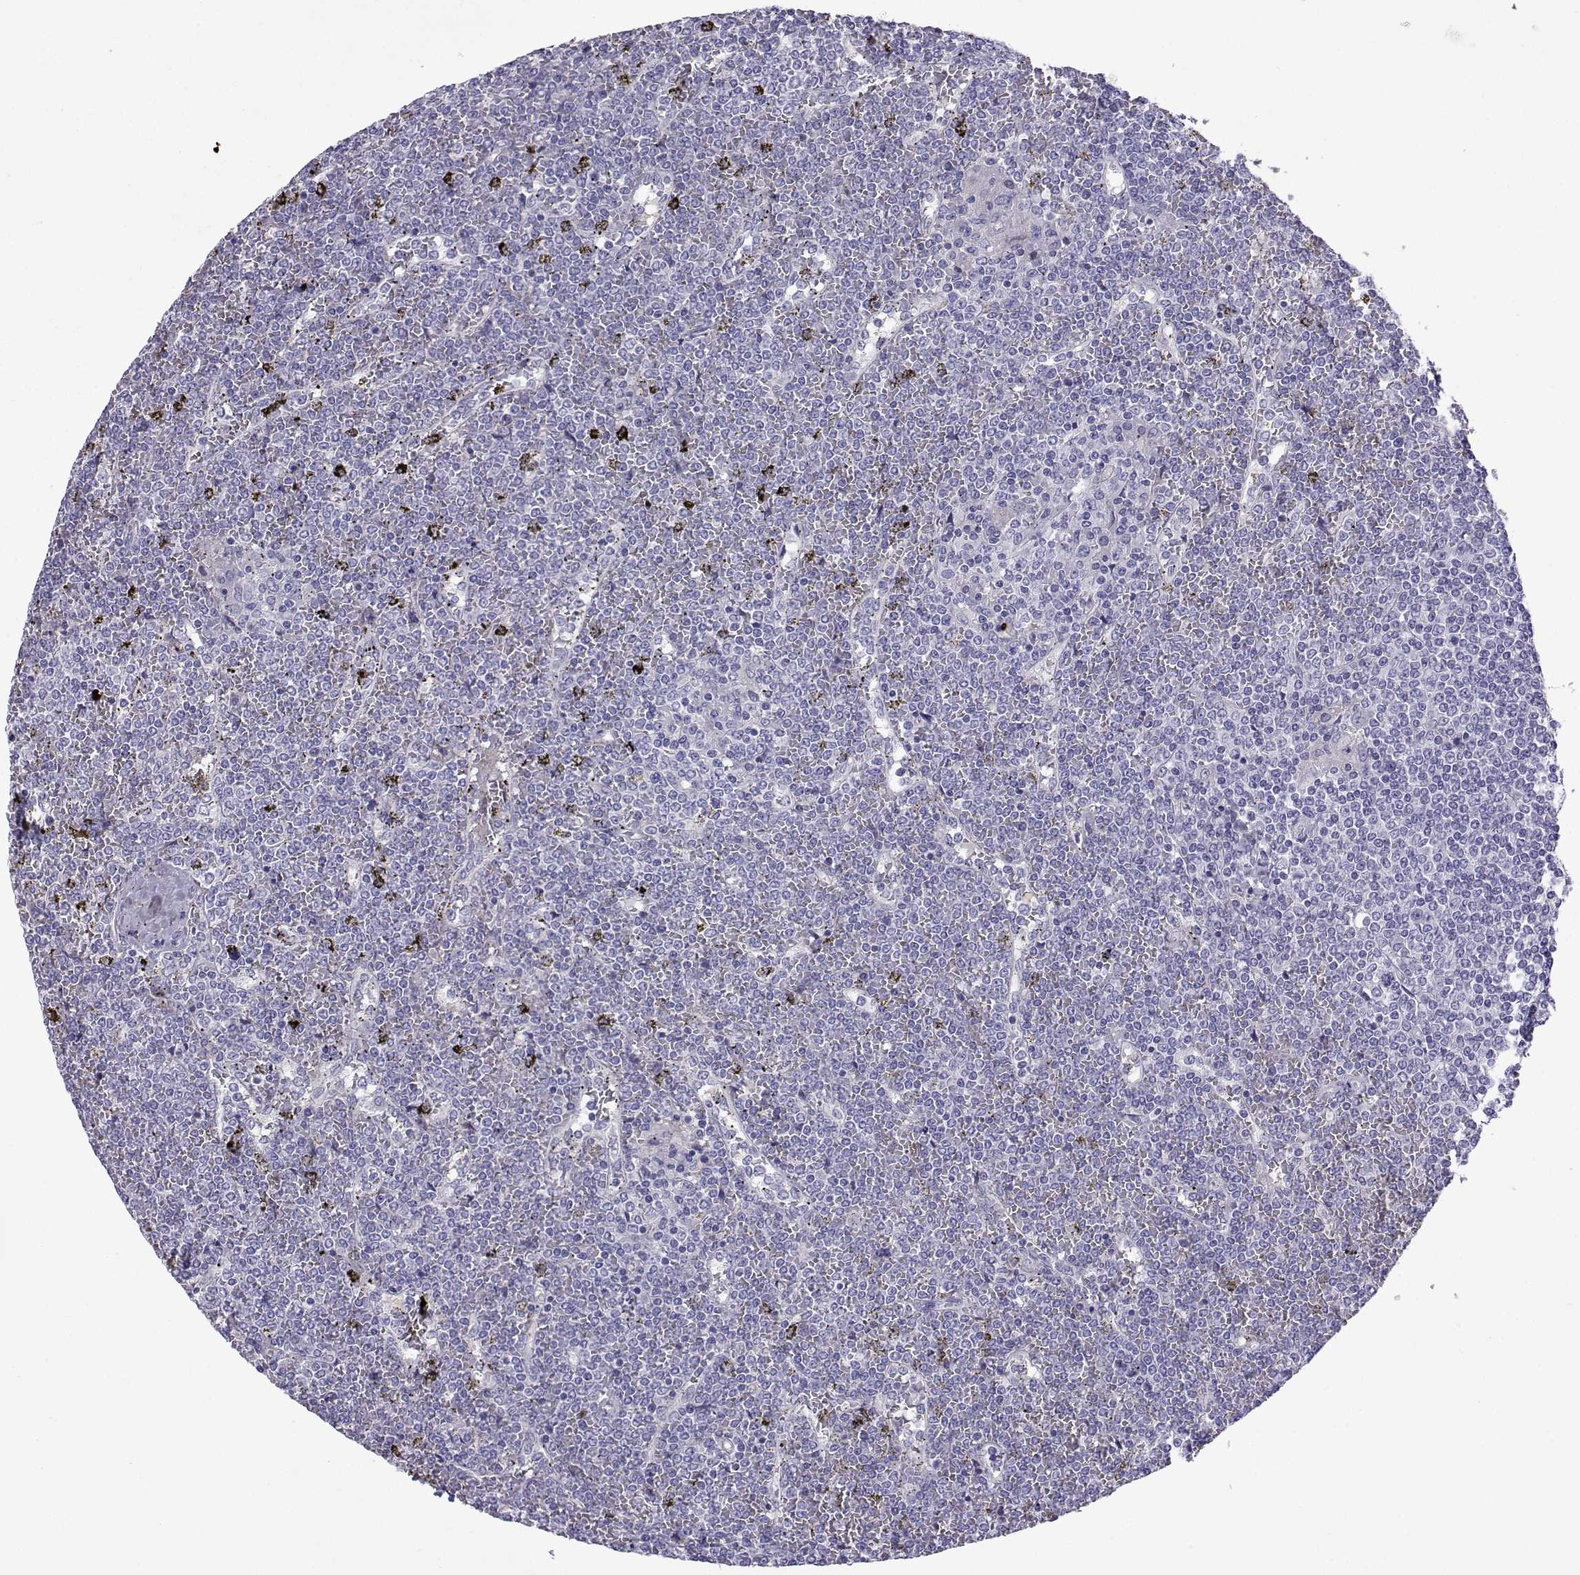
{"staining": {"intensity": "negative", "quantity": "none", "location": "none"}, "tissue": "lymphoma", "cell_type": "Tumor cells", "image_type": "cancer", "snomed": [{"axis": "morphology", "description": "Malignant lymphoma, non-Hodgkin's type, Low grade"}, {"axis": "topography", "description": "Spleen"}], "caption": "IHC histopathology image of lymphoma stained for a protein (brown), which reveals no expression in tumor cells.", "gene": "CFAP70", "patient": {"sex": "female", "age": 19}}